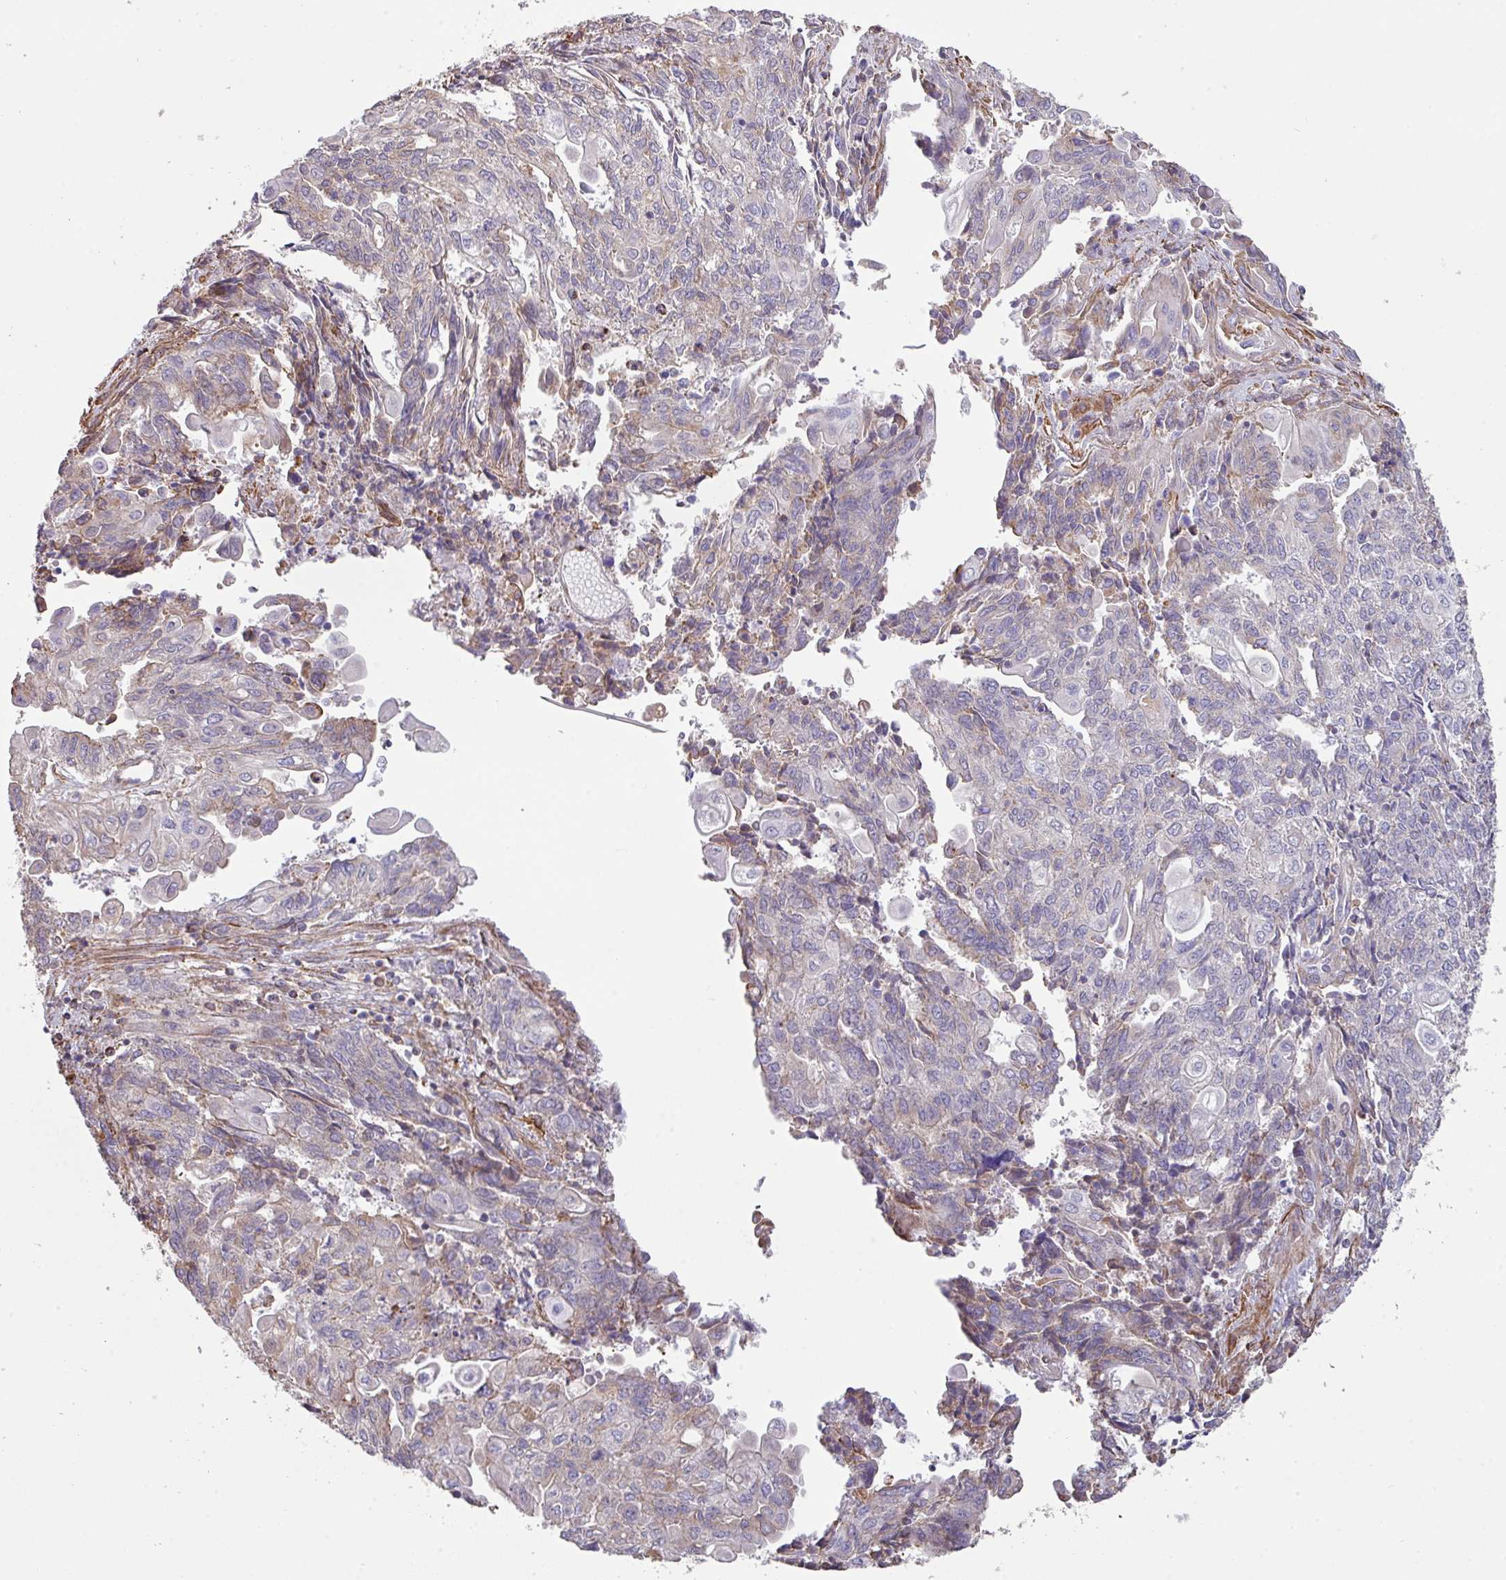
{"staining": {"intensity": "weak", "quantity": "<25%", "location": "cytoplasmic/membranous"}, "tissue": "endometrial cancer", "cell_type": "Tumor cells", "image_type": "cancer", "snomed": [{"axis": "morphology", "description": "Adenocarcinoma, NOS"}, {"axis": "topography", "description": "Endometrium"}], "caption": "There is no significant positivity in tumor cells of endometrial adenocarcinoma.", "gene": "LRRC41", "patient": {"sex": "female", "age": 54}}